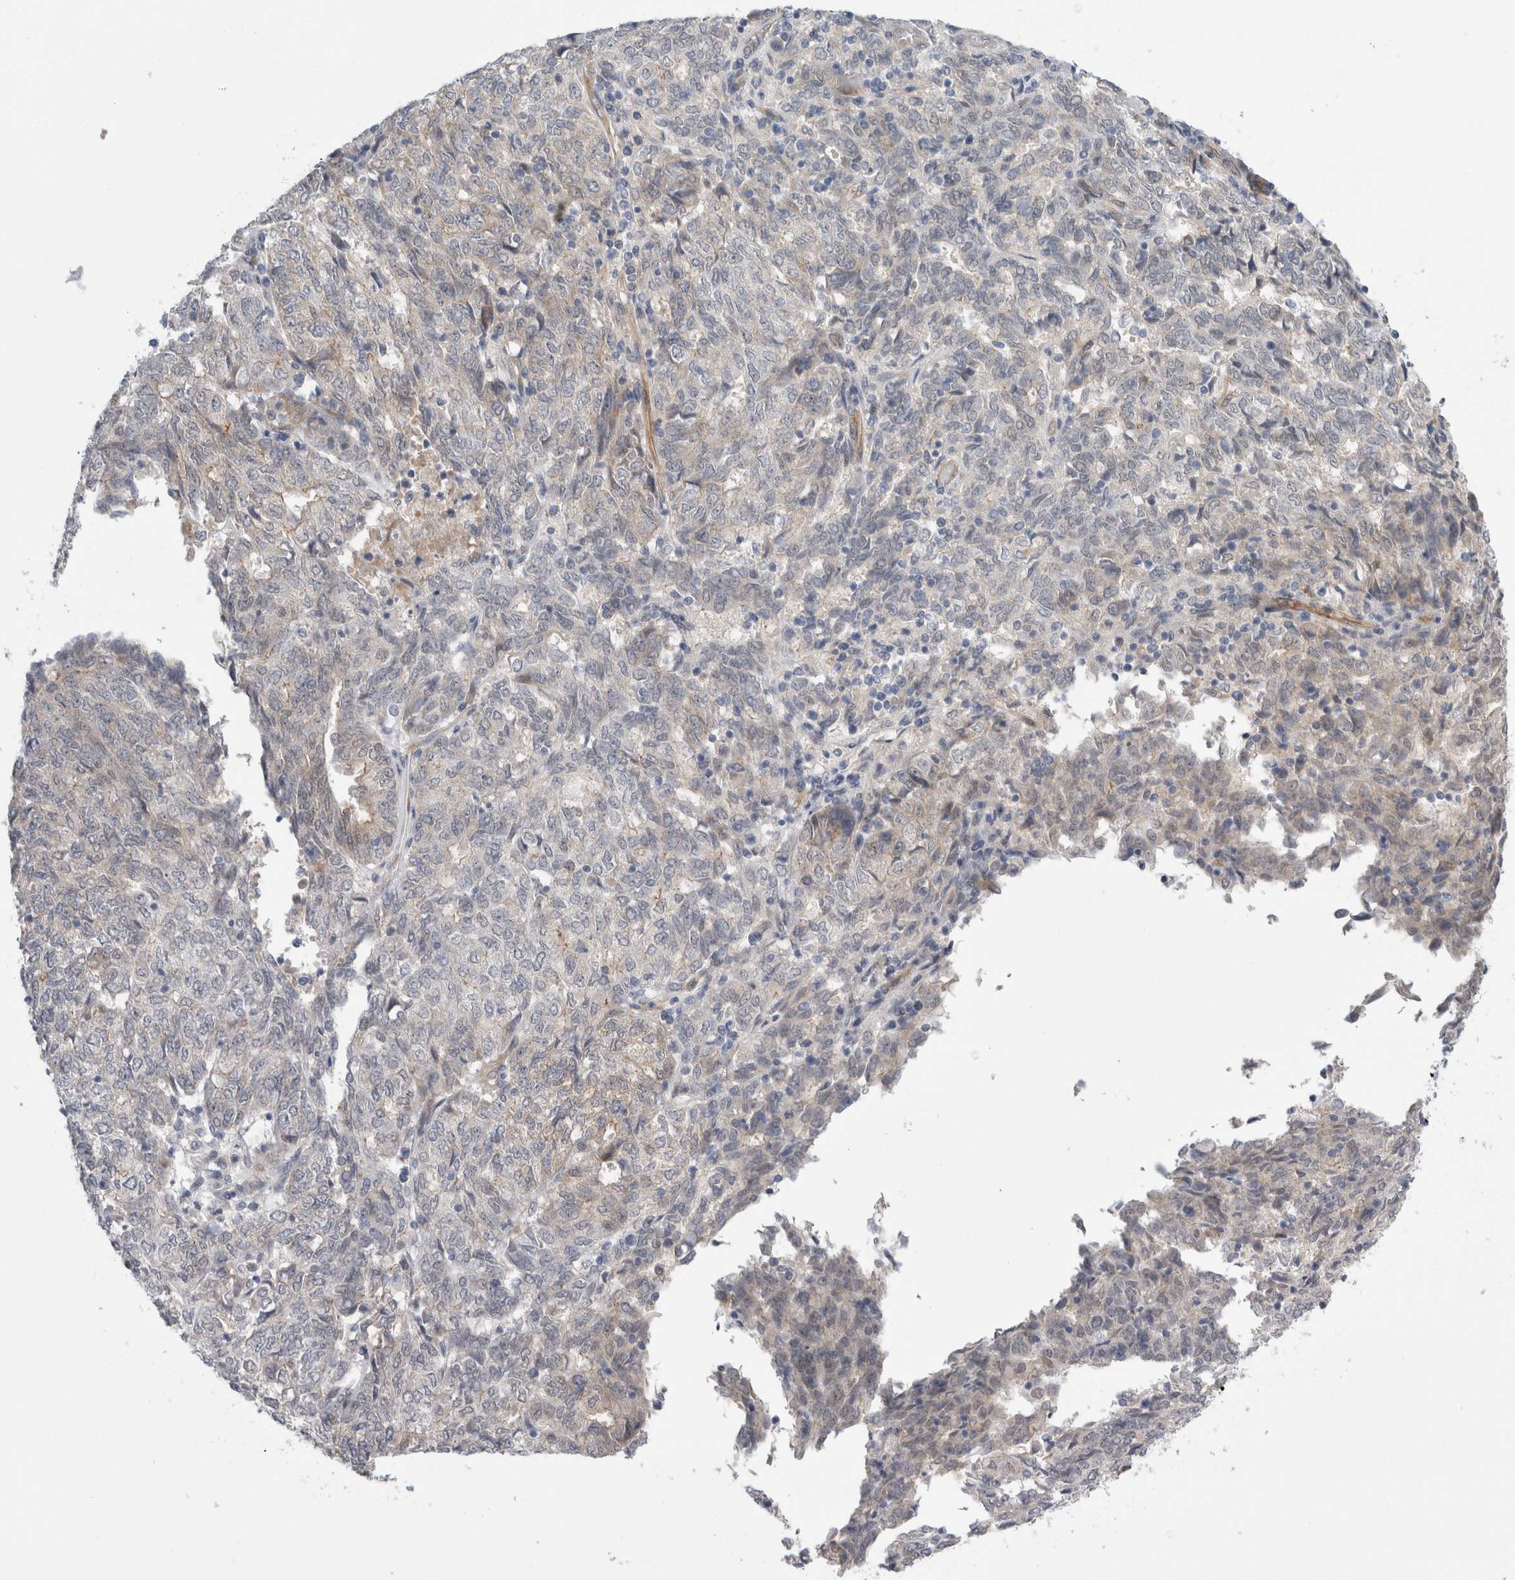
{"staining": {"intensity": "weak", "quantity": "<25%", "location": "nuclear"}, "tissue": "endometrial cancer", "cell_type": "Tumor cells", "image_type": "cancer", "snomed": [{"axis": "morphology", "description": "Adenocarcinoma, NOS"}, {"axis": "topography", "description": "Endometrium"}], "caption": "Tumor cells show no significant protein staining in adenocarcinoma (endometrial).", "gene": "TAFA5", "patient": {"sex": "female", "age": 80}}